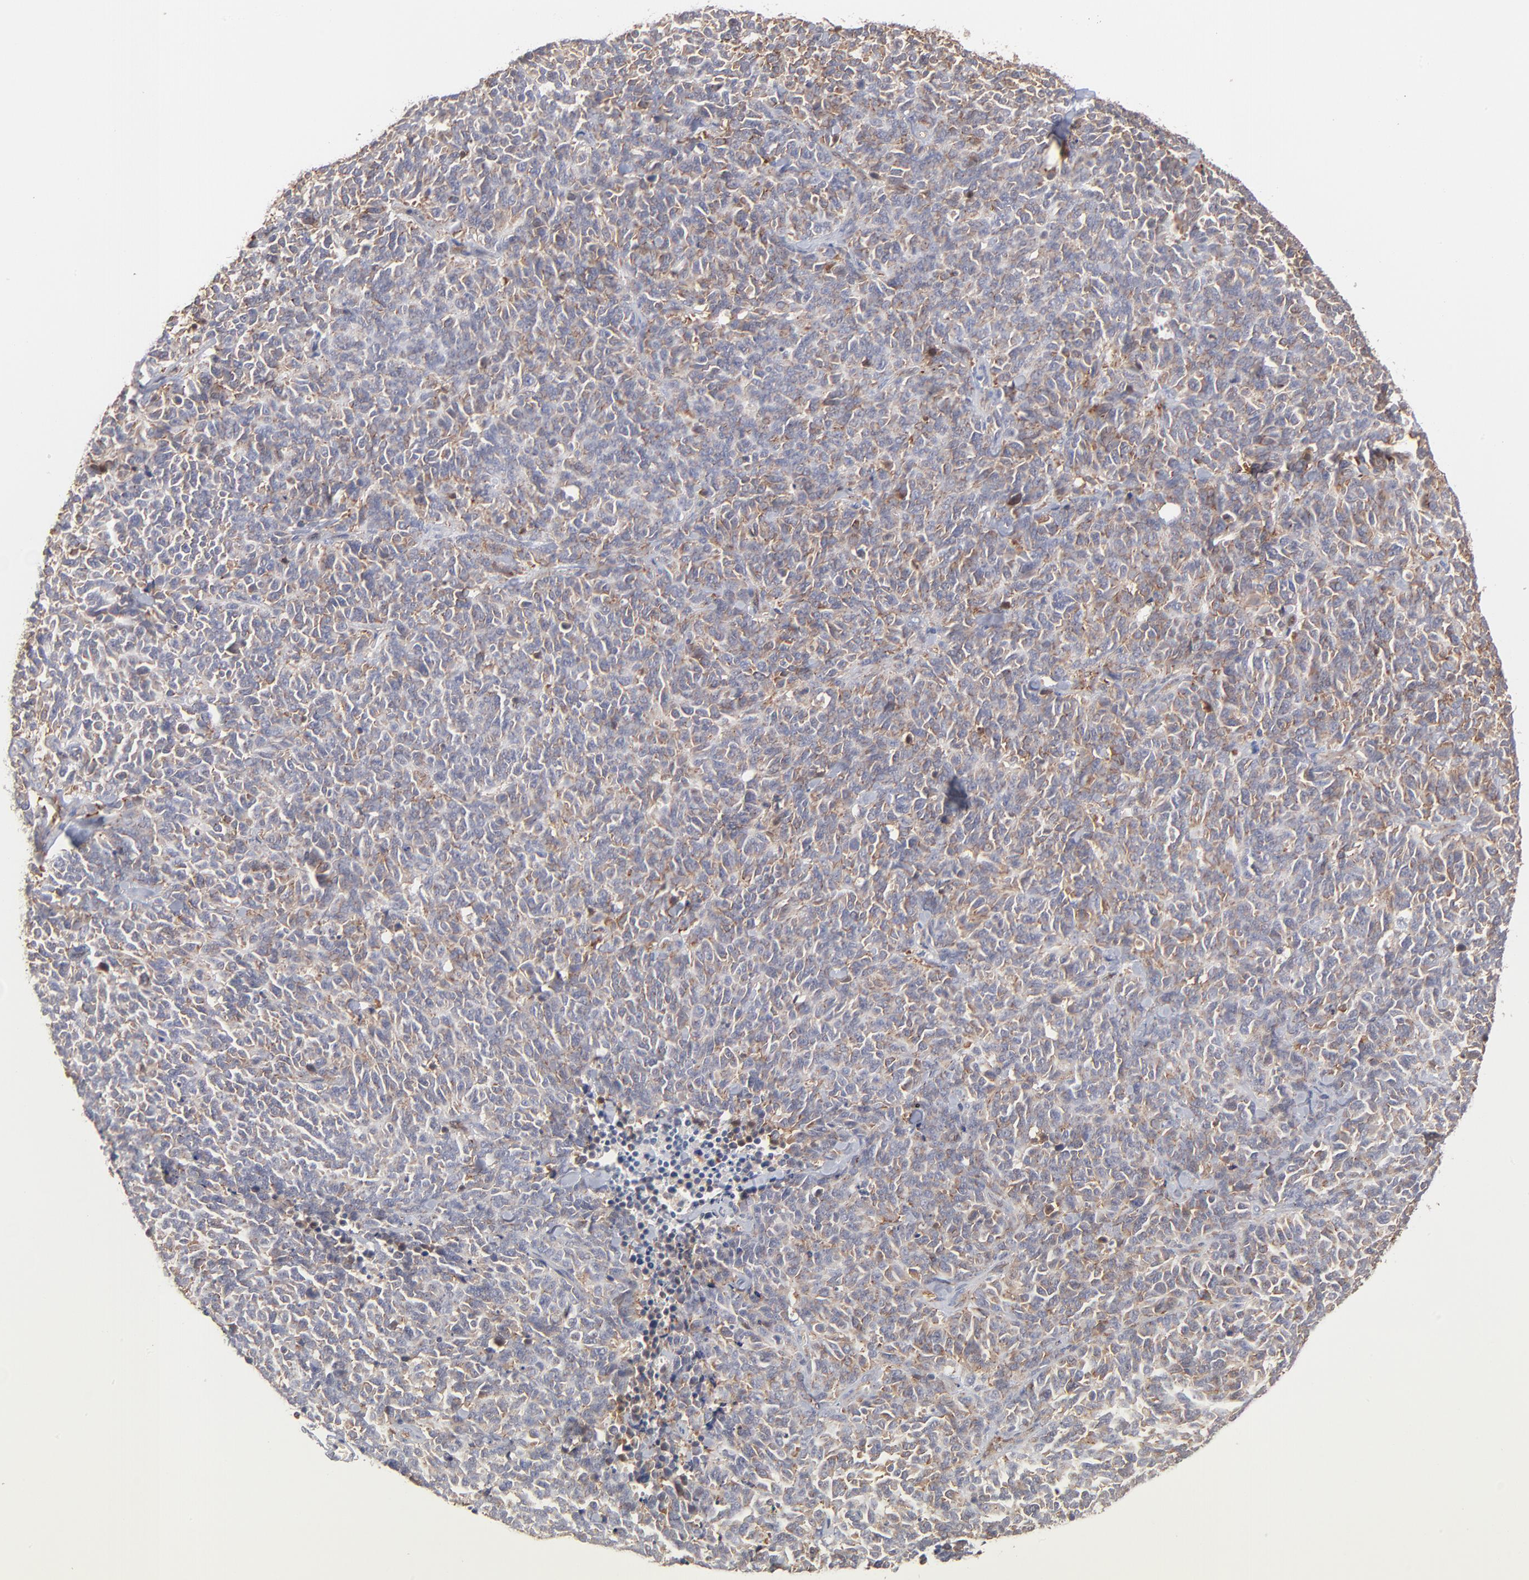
{"staining": {"intensity": "moderate", "quantity": "25%-75%", "location": "cytoplasmic/membranous"}, "tissue": "lung cancer", "cell_type": "Tumor cells", "image_type": "cancer", "snomed": [{"axis": "morphology", "description": "Neoplasm, malignant, NOS"}, {"axis": "topography", "description": "Lung"}], "caption": "Immunohistochemistry (IHC) of malignant neoplasm (lung) demonstrates medium levels of moderate cytoplasmic/membranous positivity in about 25%-75% of tumor cells.", "gene": "IVNS1ABP", "patient": {"sex": "female", "age": 58}}